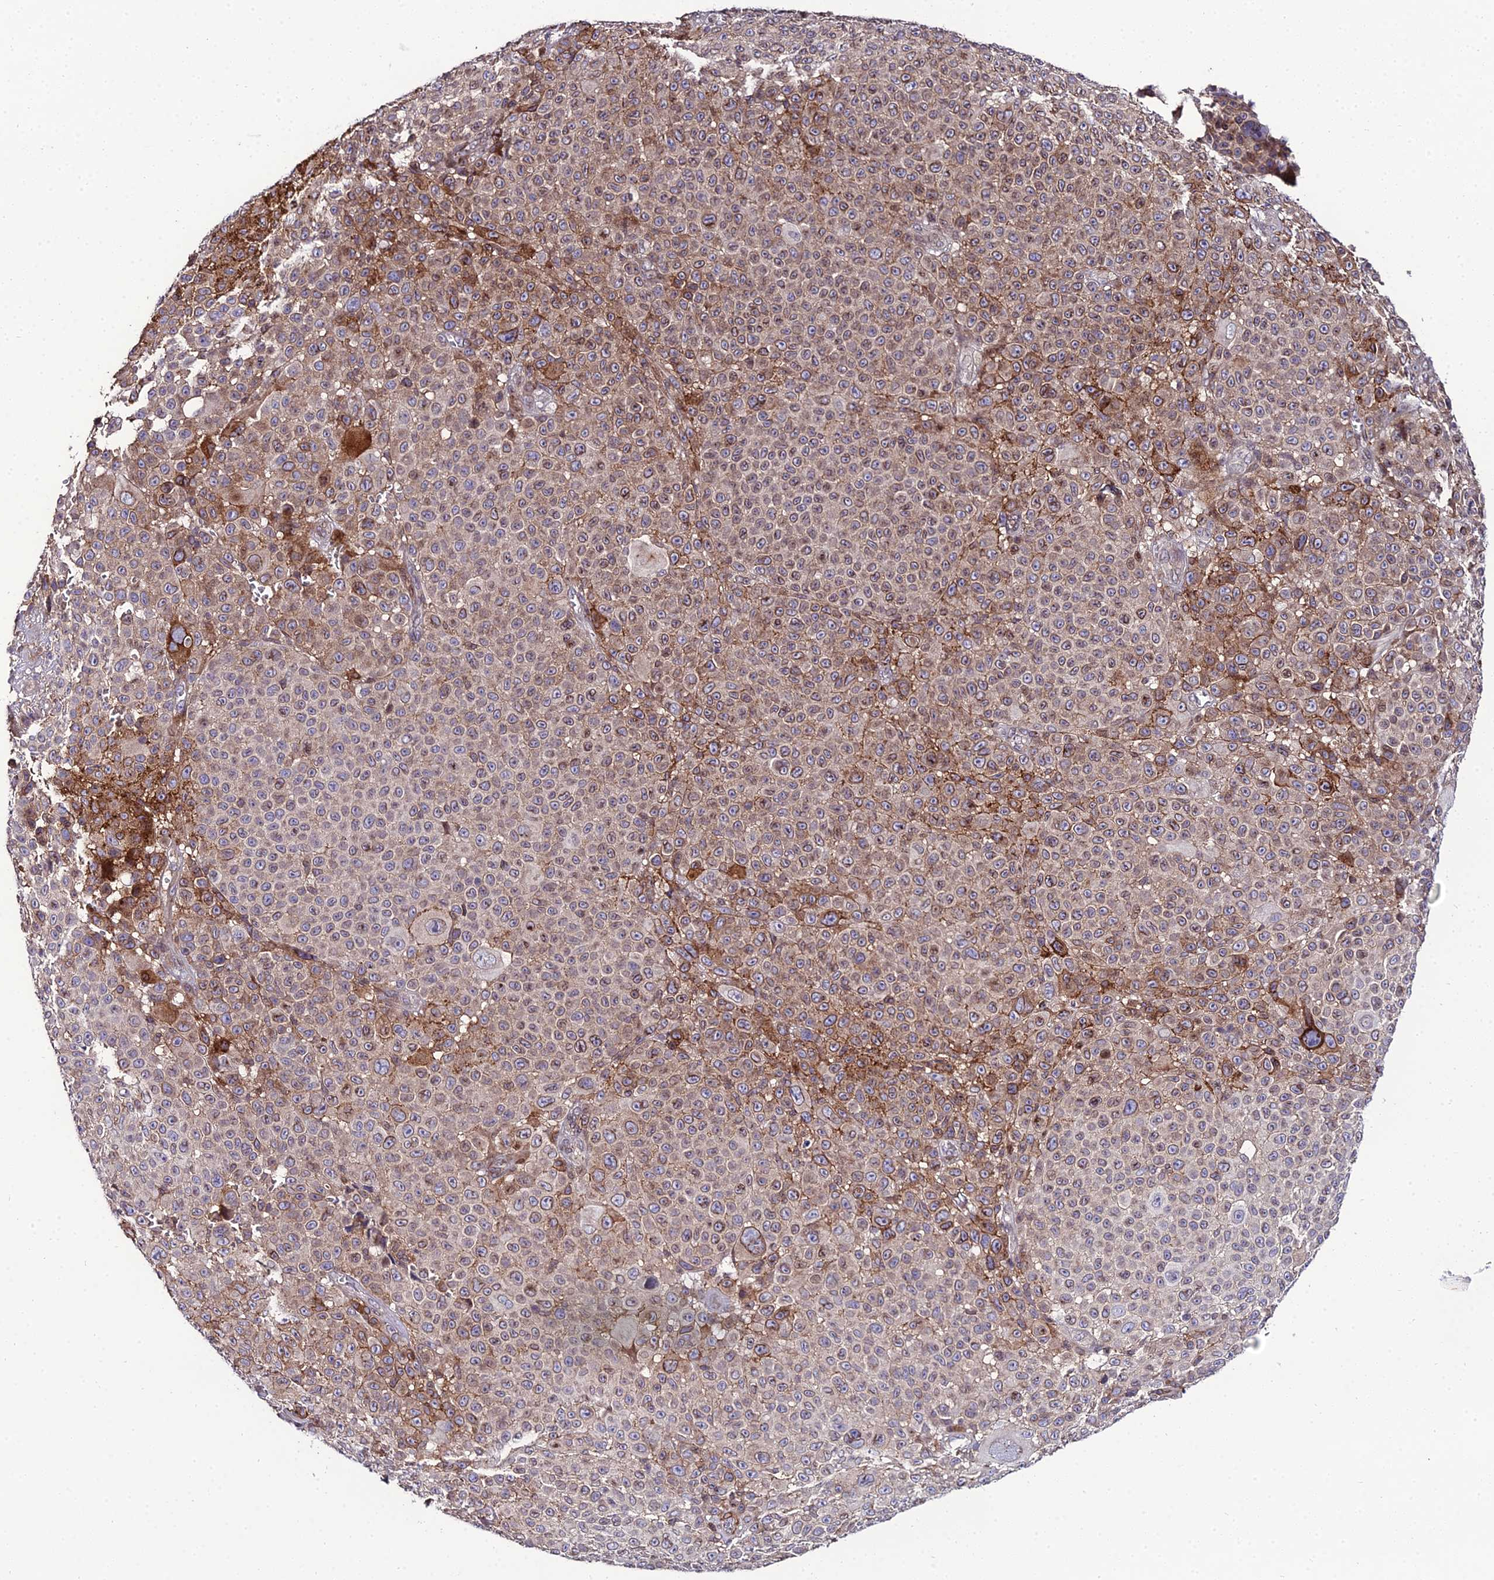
{"staining": {"intensity": "moderate", "quantity": "<25%", "location": "cytoplasmic/membranous,nuclear"}, "tissue": "melanoma", "cell_type": "Tumor cells", "image_type": "cancer", "snomed": [{"axis": "morphology", "description": "Malignant melanoma, NOS"}, {"axis": "topography", "description": "Skin"}], "caption": "Malignant melanoma stained with a brown dye exhibits moderate cytoplasmic/membranous and nuclear positive positivity in about <25% of tumor cells.", "gene": "DDX19A", "patient": {"sex": "female", "age": 94}}